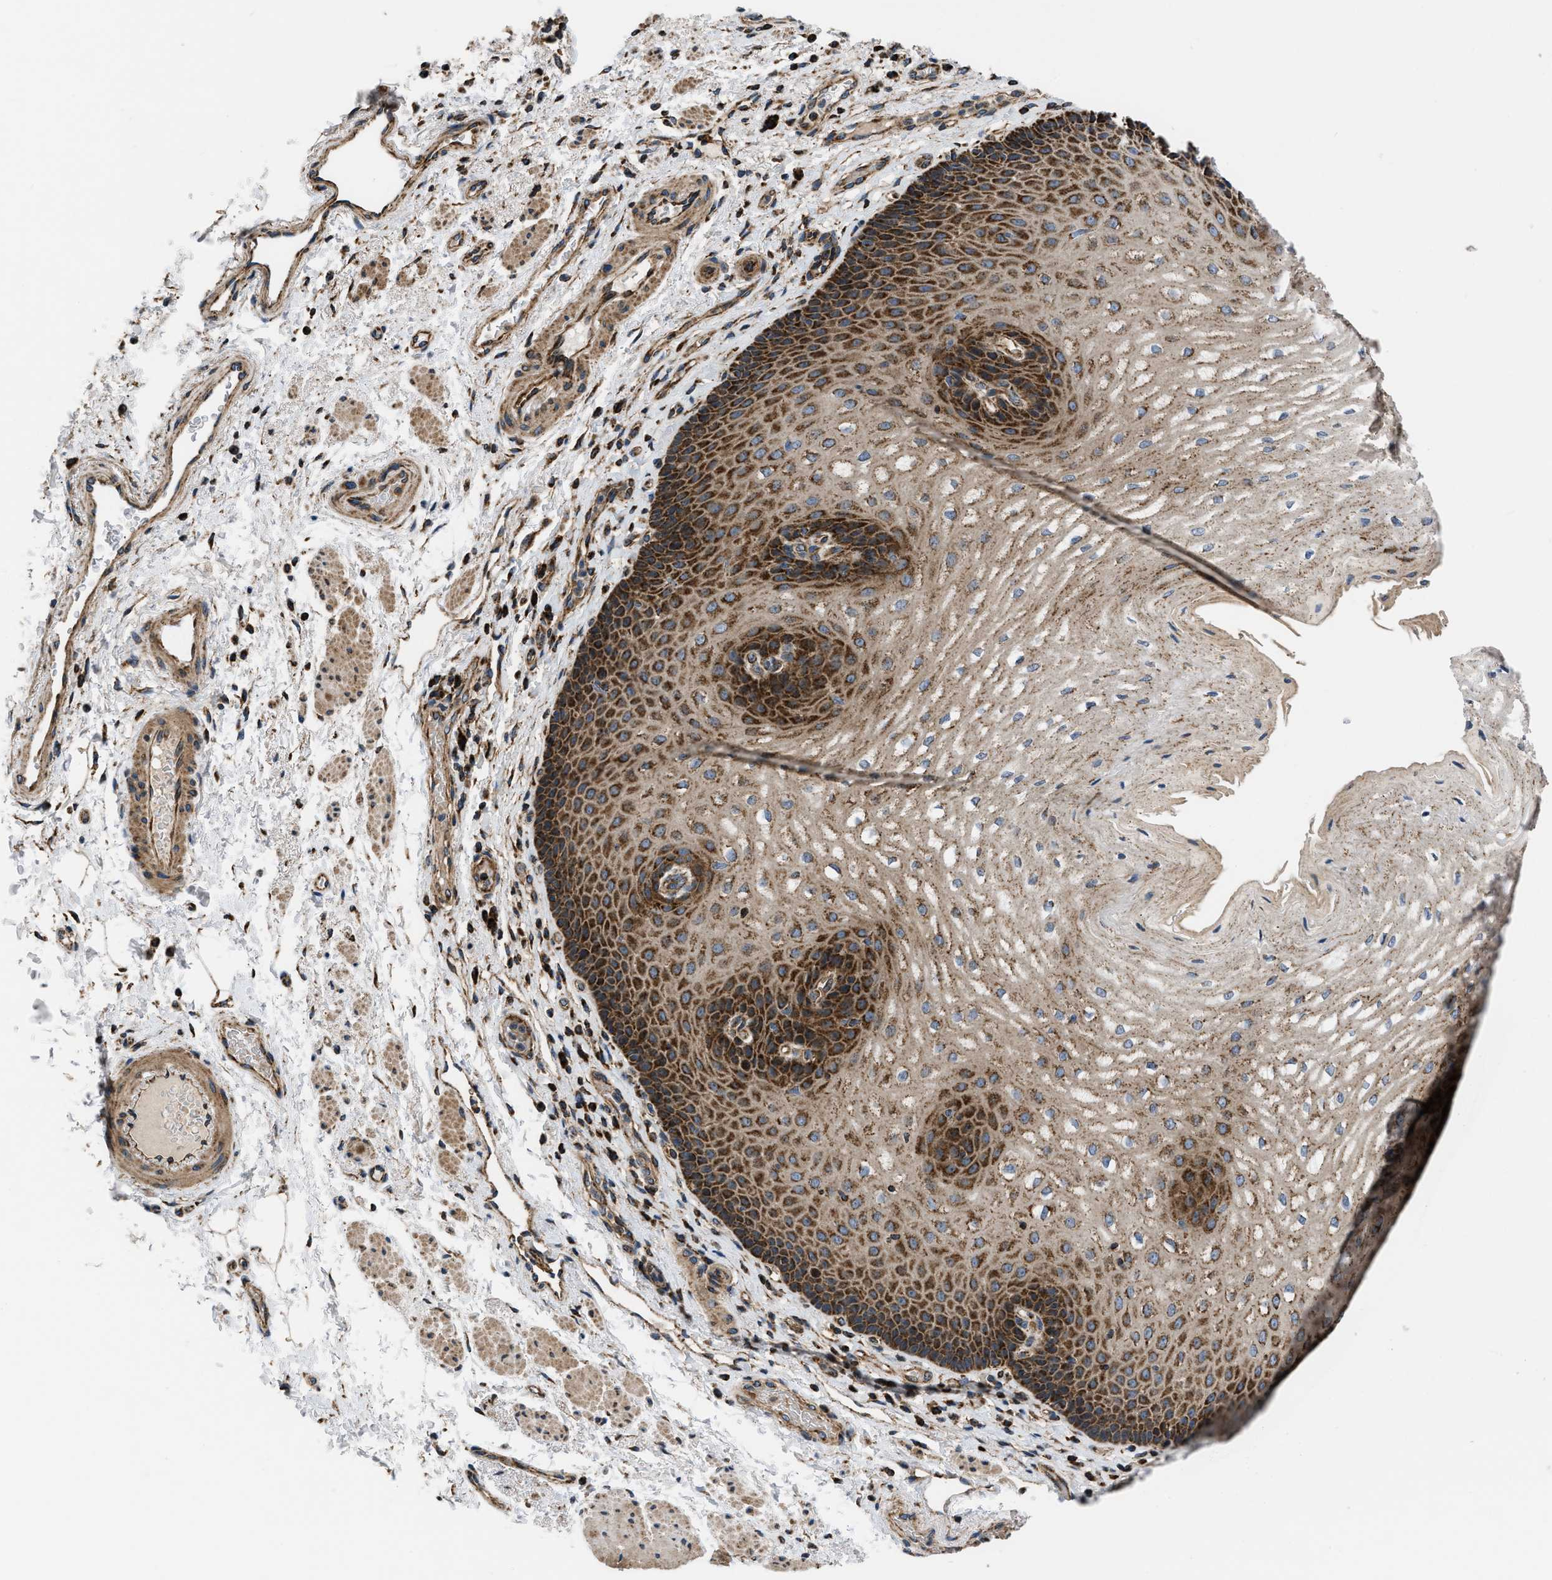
{"staining": {"intensity": "strong", "quantity": ">75%", "location": "cytoplasmic/membranous"}, "tissue": "esophagus", "cell_type": "Squamous epithelial cells", "image_type": "normal", "snomed": [{"axis": "morphology", "description": "Normal tissue, NOS"}, {"axis": "topography", "description": "Esophagus"}], "caption": "Approximately >75% of squamous epithelial cells in benign esophagus display strong cytoplasmic/membranous protein staining as visualized by brown immunohistochemical staining.", "gene": "OPTN", "patient": {"sex": "male", "age": 54}}